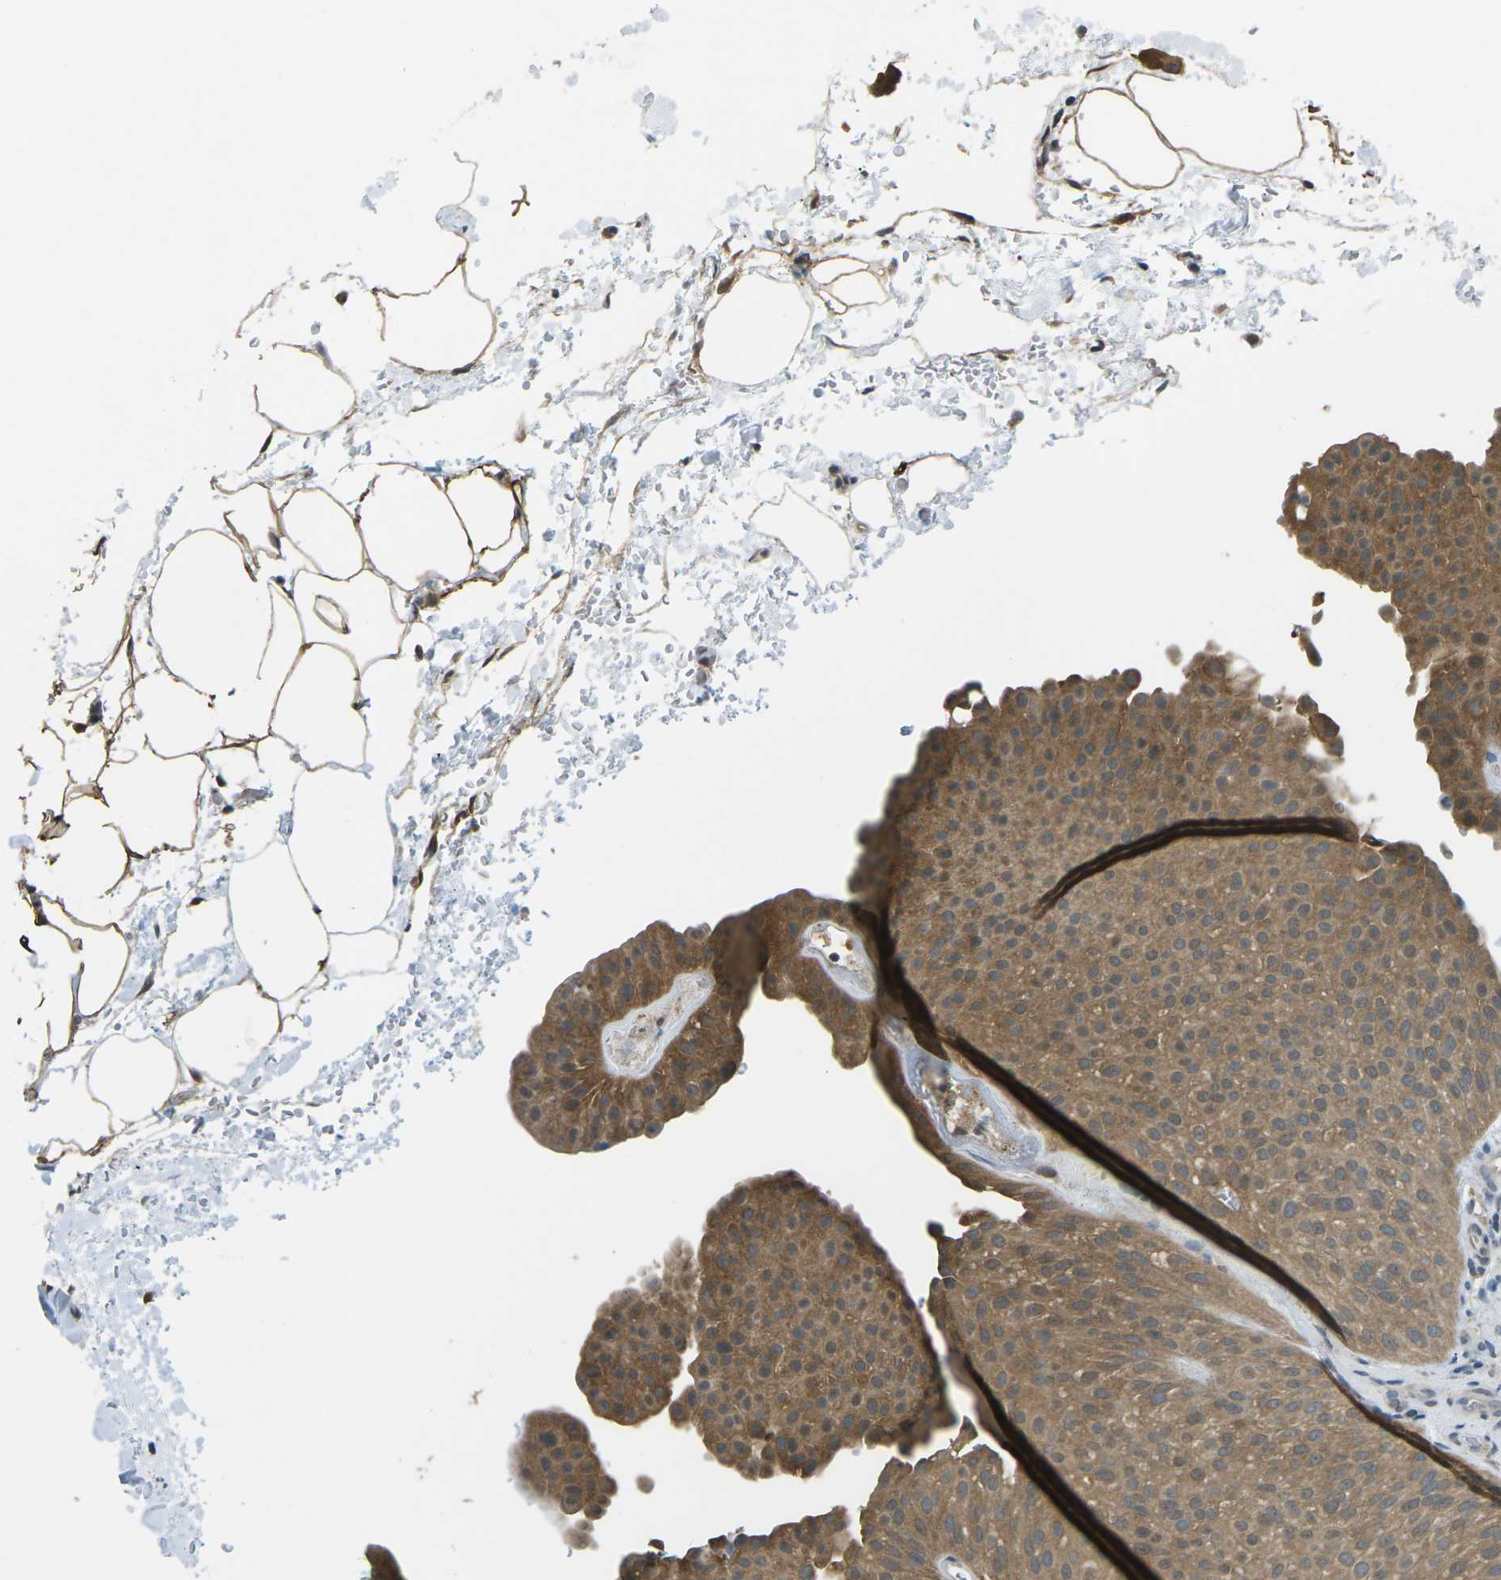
{"staining": {"intensity": "moderate", "quantity": ">75%", "location": "cytoplasmic/membranous"}, "tissue": "urothelial cancer", "cell_type": "Tumor cells", "image_type": "cancer", "snomed": [{"axis": "morphology", "description": "Urothelial carcinoma, Low grade"}, {"axis": "topography", "description": "Urinary bladder"}], "caption": "Urothelial cancer stained for a protein (brown) reveals moderate cytoplasmic/membranous positive staining in about >75% of tumor cells.", "gene": "PIEZO2", "patient": {"sex": "female", "age": 60}}